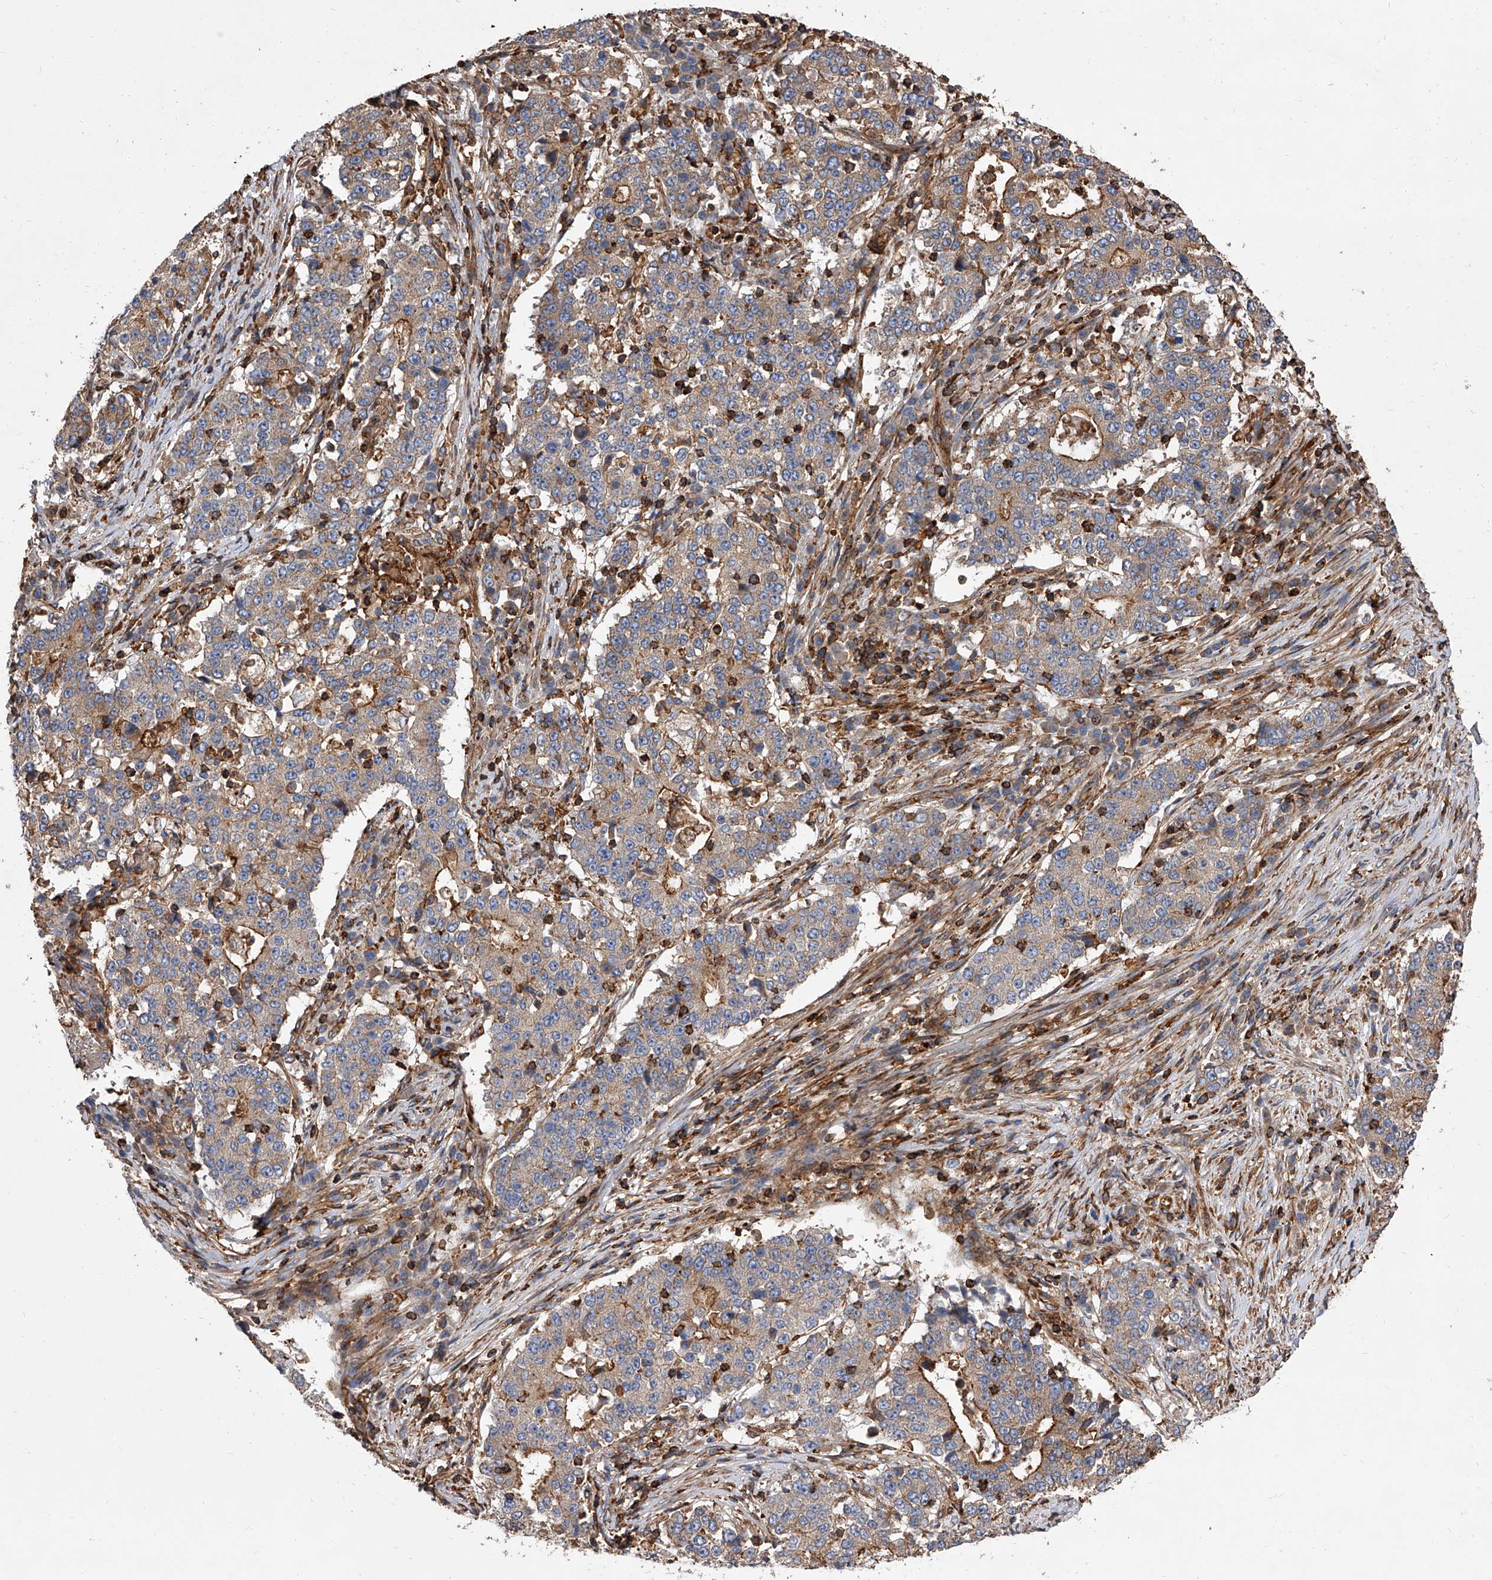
{"staining": {"intensity": "moderate", "quantity": ">75%", "location": "cytoplasmic/membranous"}, "tissue": "stomach cancer", "cell_type": "Tumor cells", "image_type": "cancer", "snomed": [{"axis": "morphology", "description": "Adenocarcinoma, NOS"}, {"axis": "topography", "description": "Stomach"}], "caption": "Immunohistochemical staining of human stomach adenocarcinoma demonstrates moderate cytoplasmic/membranous protein staining in about >75% of tumor cells.", "gene": "PISD", "patient": {"sex": "male", "age": 59}}